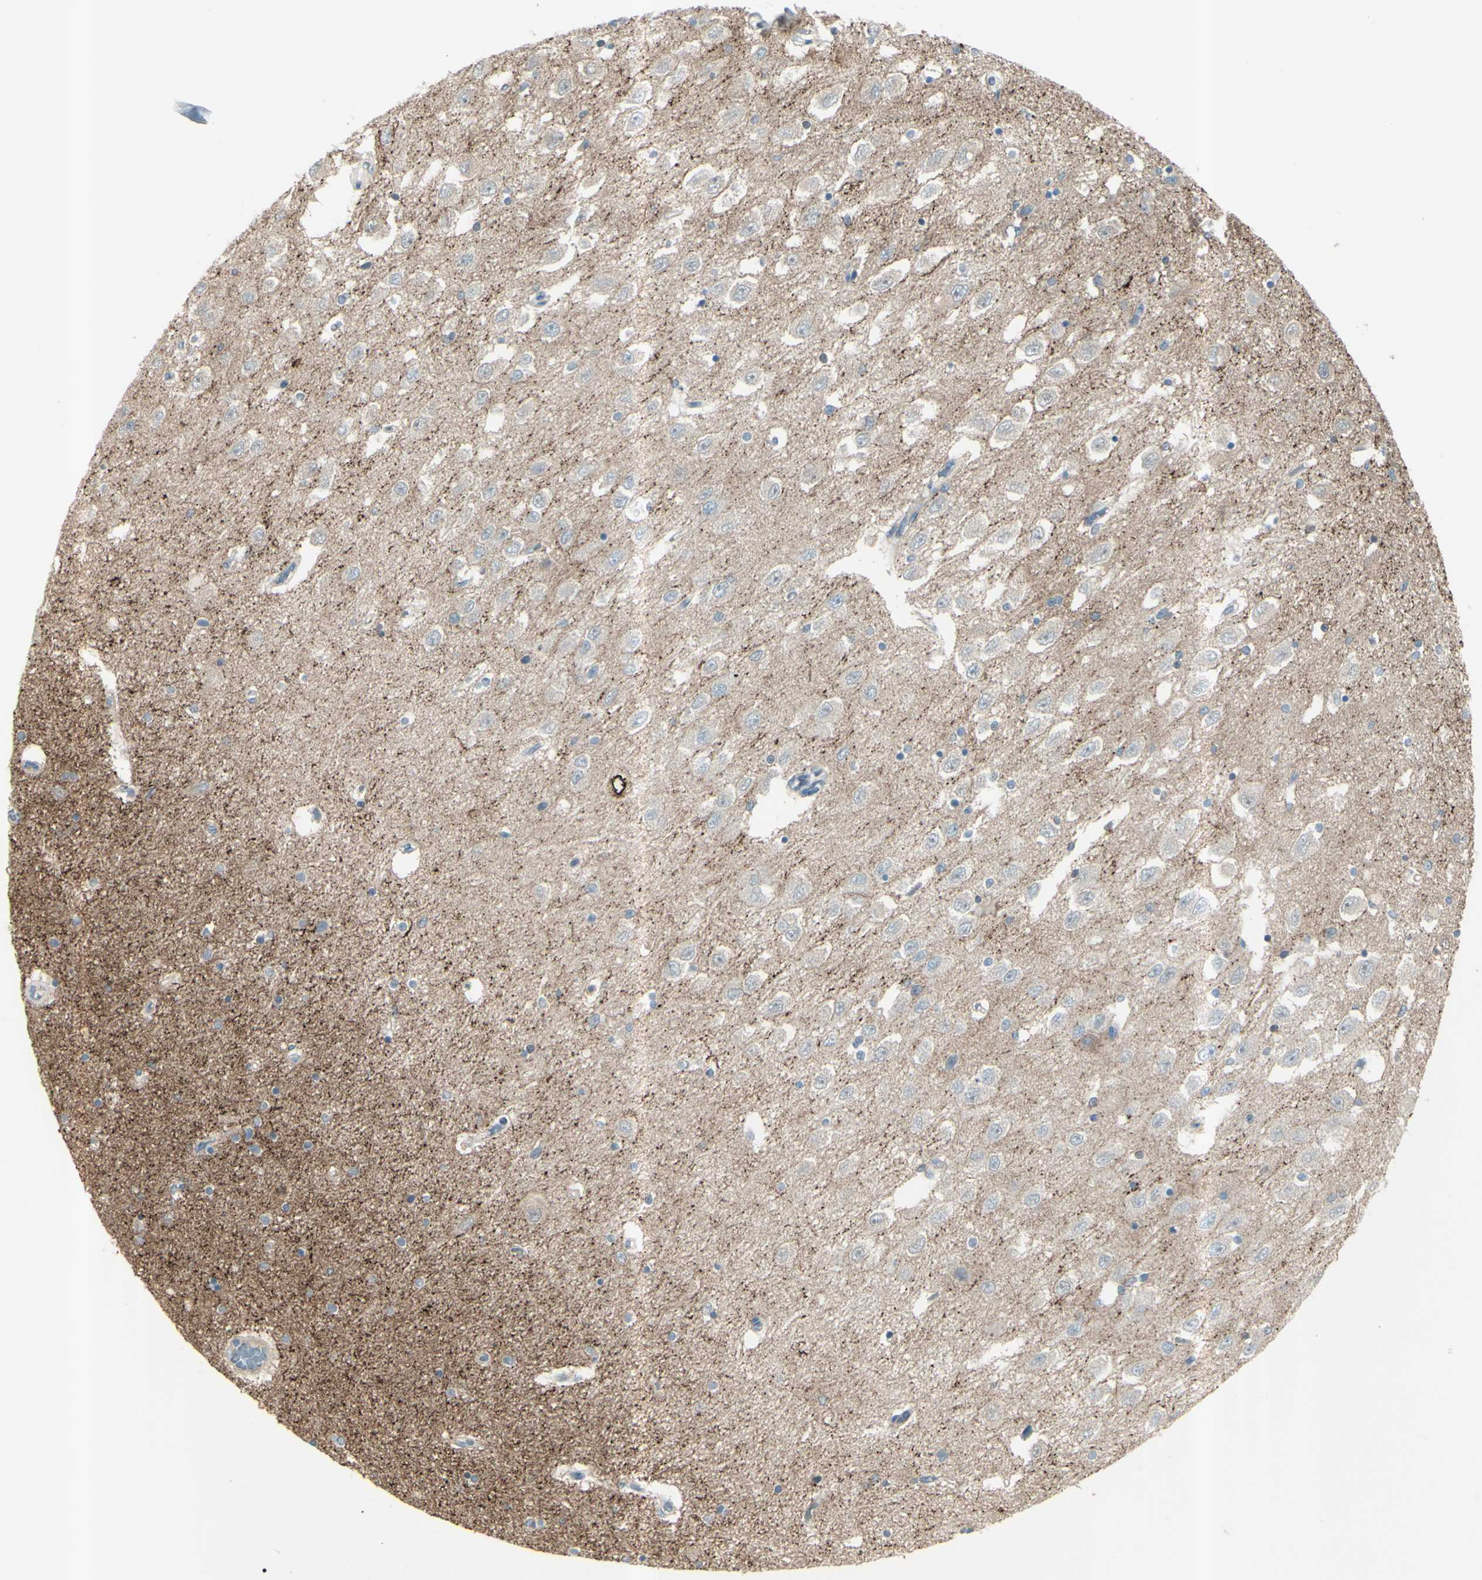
{"staining": {"intensity": "negative", "quantity": "none", "location": "none"}, "tissue": "hippocampus", "cell_type": "Glial cells", "image_type": "normal", "snomed": [{"axis": "morphology", "description": "Normal tissue, NOS"}, {"axis": "topography", "description": "Hippocampus"}], "caption": "The immunohistochemistry (IHC) image has no significant positivity in glial cells of hippocampus. (DAB immunohistochemistry with hematoxylin counter stain).", "gene": "GPR34", "patient": {"sex": "female", "age": 54}}